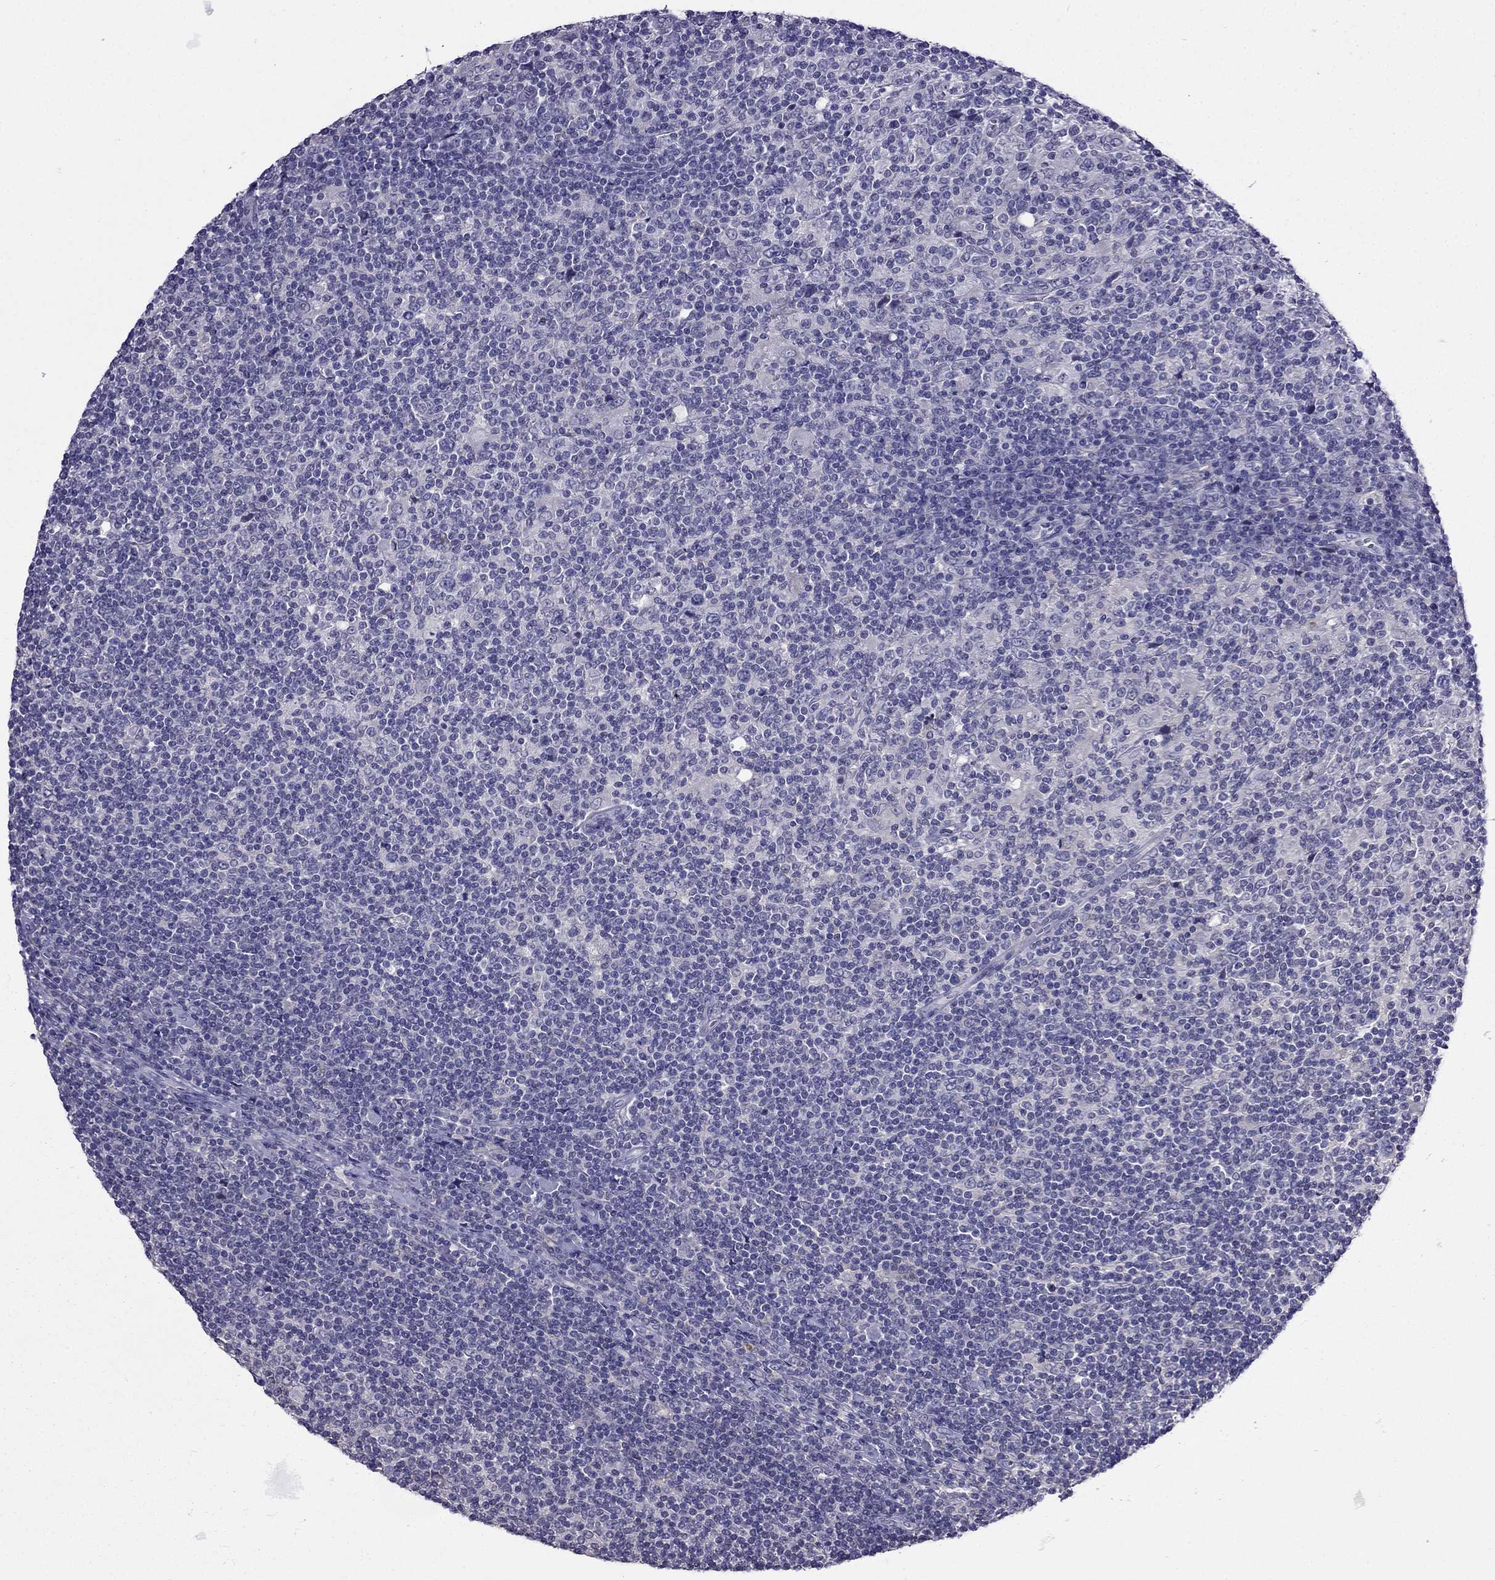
{"staining": {"intensity": "negative", "quantity": "none", "location": "none"}, "tissue": "lymphoma", "cell_type": "Tumor cells", "image_type": "cancer", "snomed": [{"axis": "morphology", "description": "Hodgkin's disease, NOS"}, {"axis": "topography", "description": "Lymph node"}], "caption": "This is an IHC image of Hodgkin's disease. There is no staining in tumor cells.", "gene": "SCNN1D", "patient": {"sex": "male", "age": 40}}